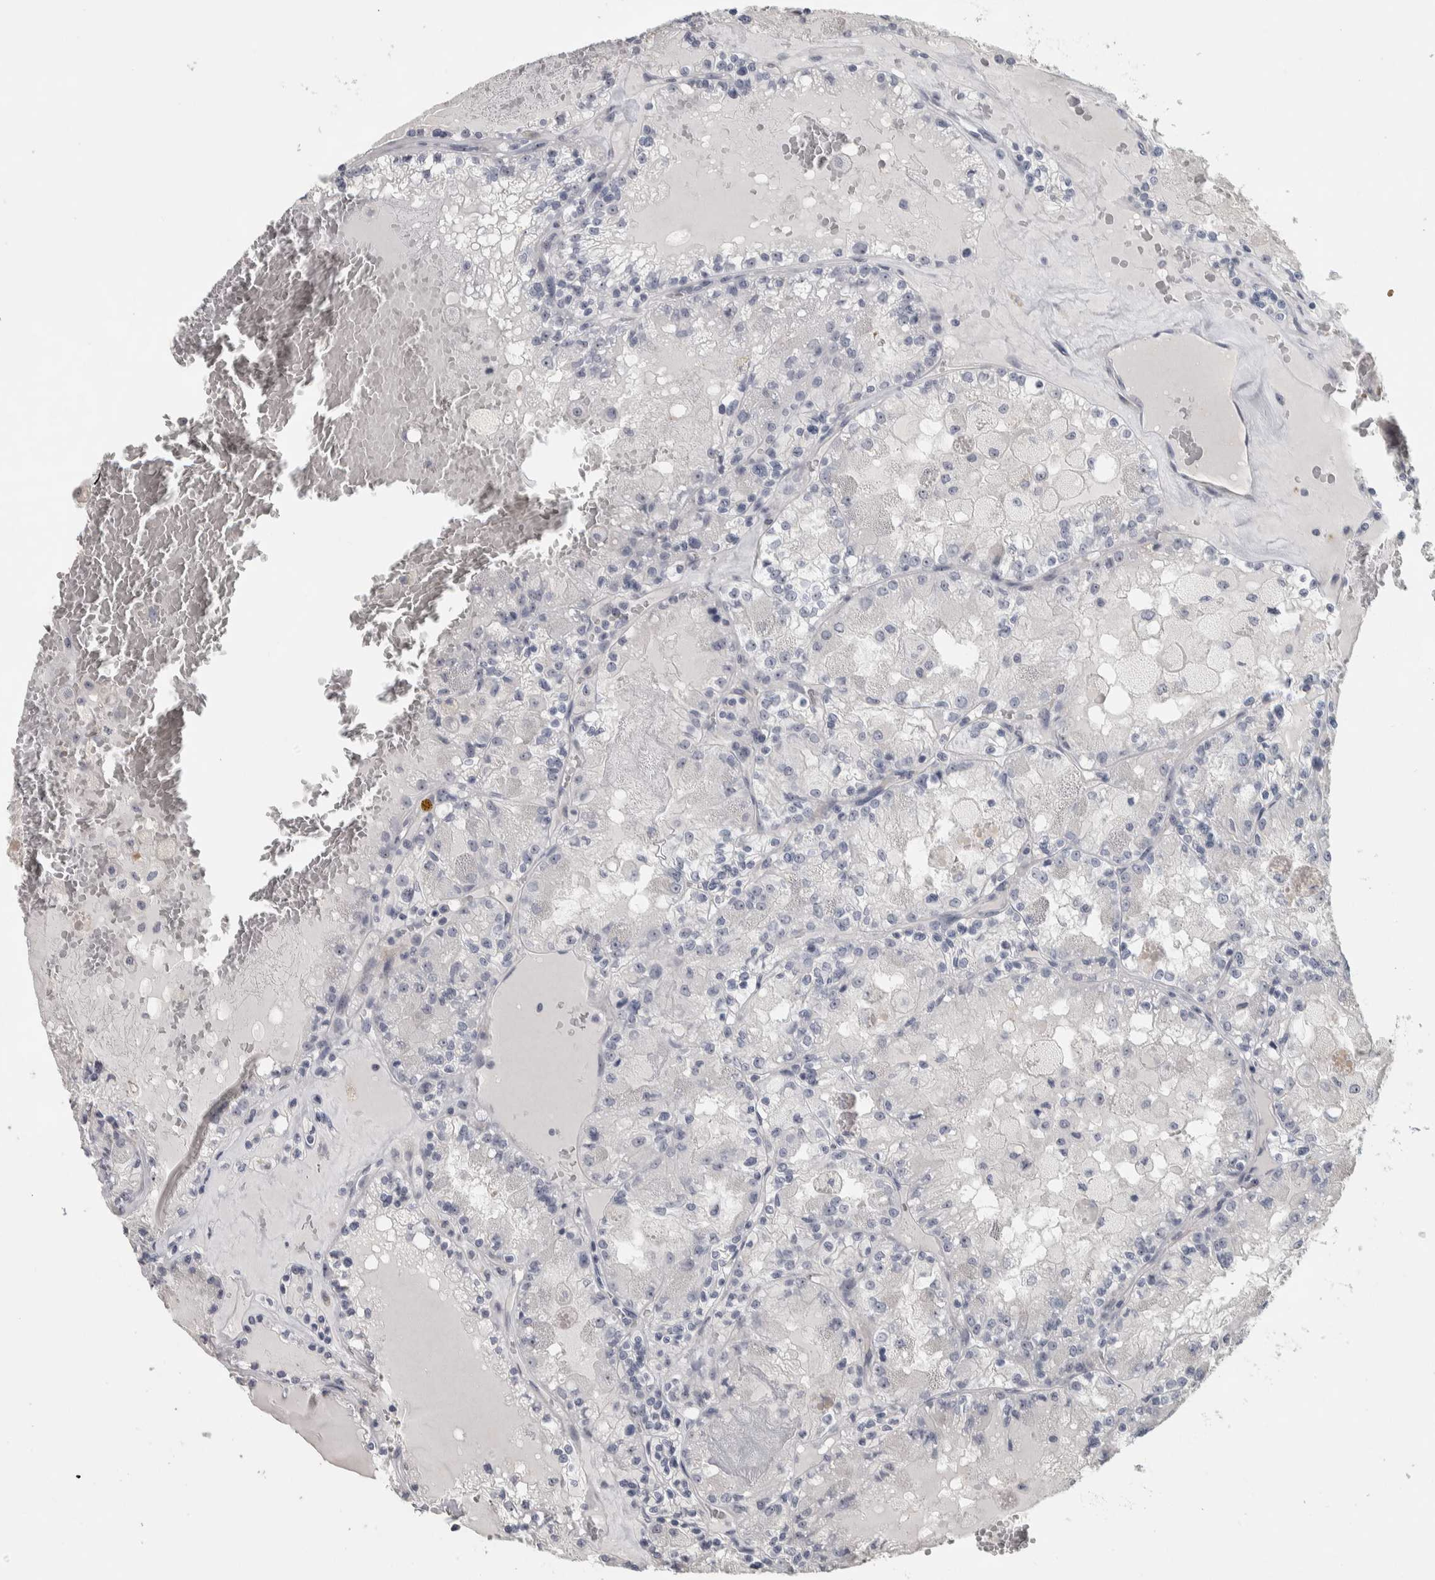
{"staining": {"intensity": "negative", "quantity": "none", "location": "none"}, "tissue": "renal cancer", "cell_type": "Tumor cells", "image_type": "cancer", "snomed": [{"axis": "morphology", "description": "Adenocarcinoma, NOS"}, {"axis": "topography", "description": "Kidney"}], "caption": "Tumor cells are negative for brown protein staining in renal adenocarcinoma.", "gene": "DCAF10", "patient": {"sex": "female", "age": 56}}